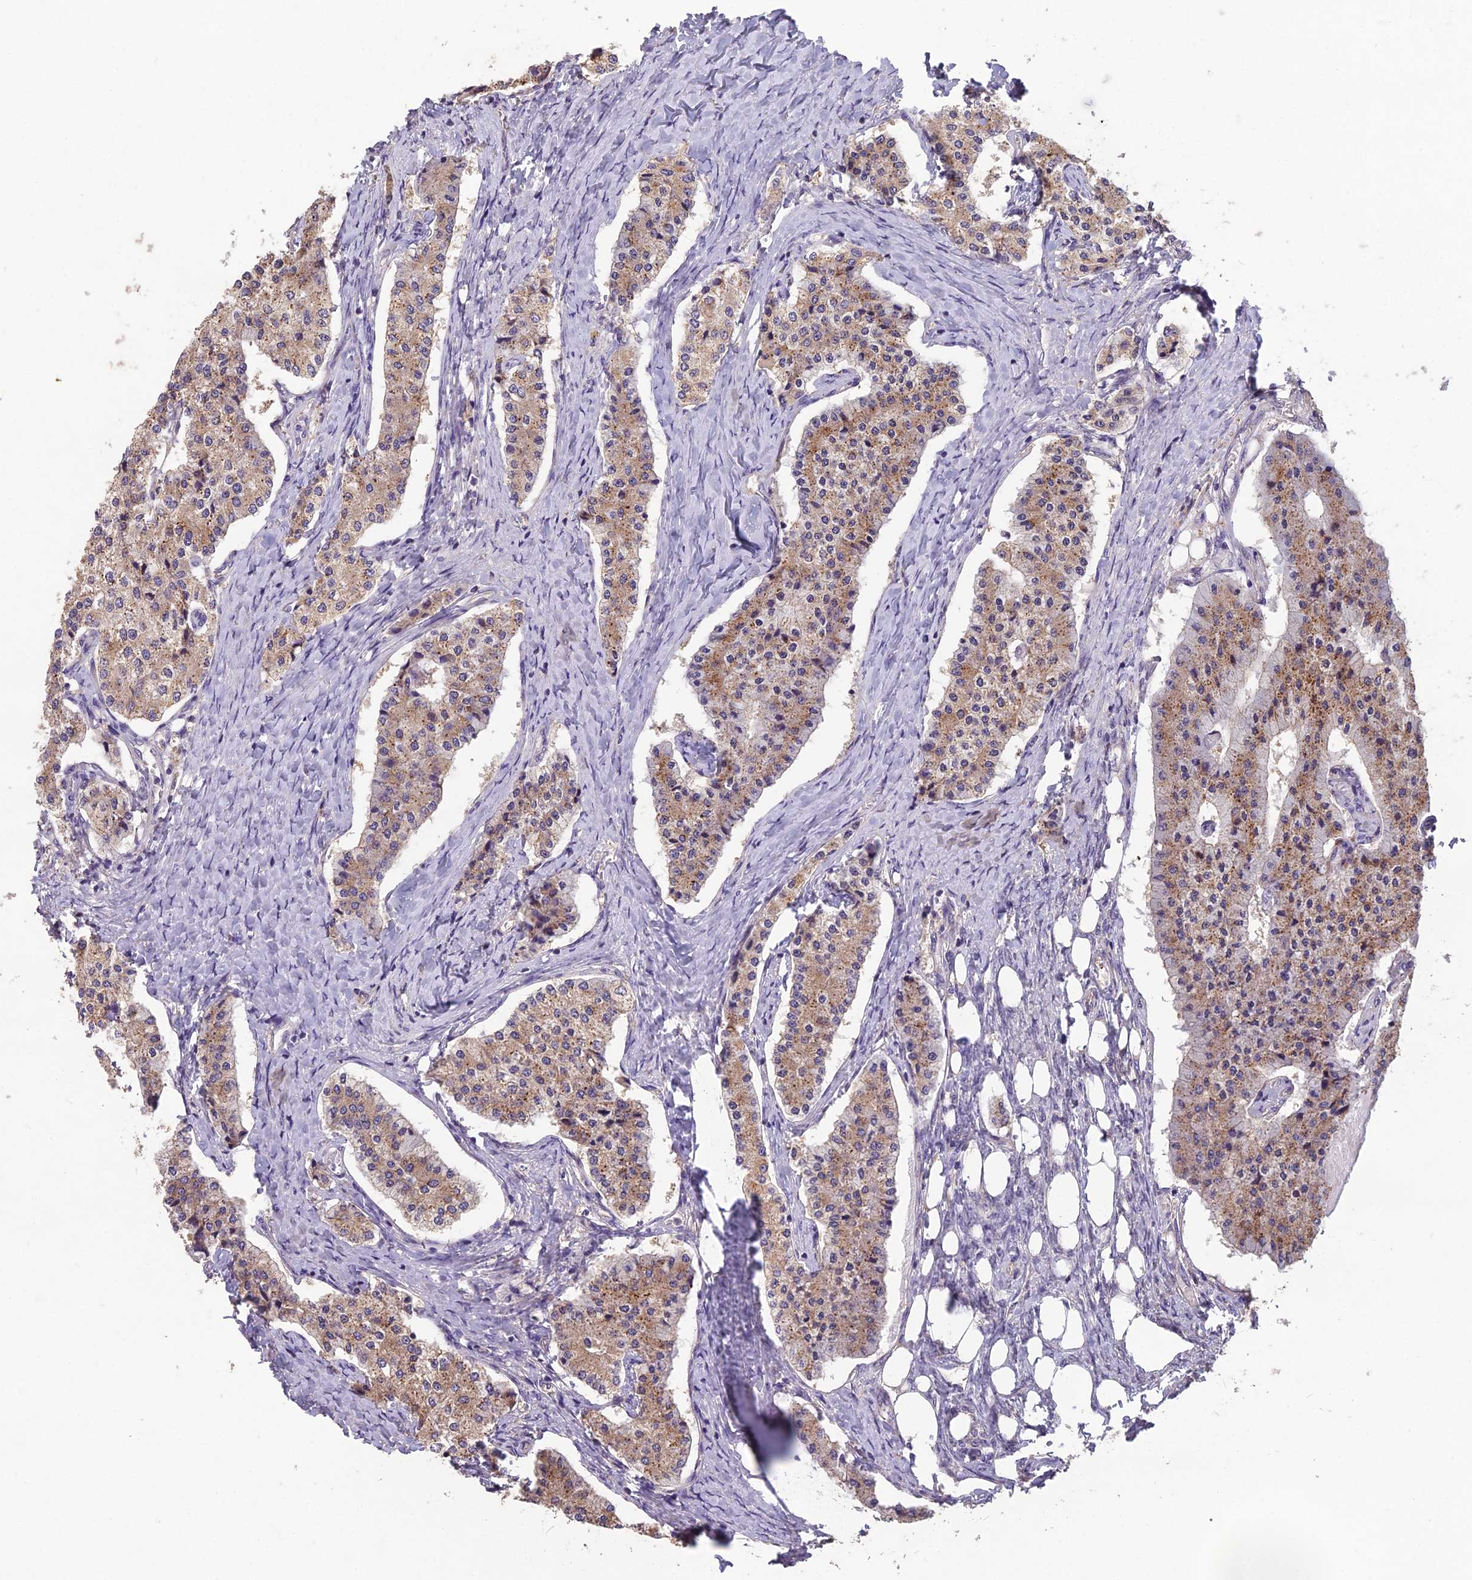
{"staining": {"intensity": "moderate", "quantity": ">75%", "location": "cytoplasmic/membranous"}, "tissue": "carcinoid", "cell_type": "Tumor cells", "image_type": "cancer", "snomed": [{"axis": "morphology", "description": "Carcinoid, malignant, NOS"}, {"axis": "topography", "description": "Colon"}], "caption": "Brown immunohistochemical staining in carcinoid exhibits moderate cytoplasmic/membranous staining in approximately >75% of tumor cells.", "gene": "CEACAM16", "patient": {"sex": "female", "age": 52}}